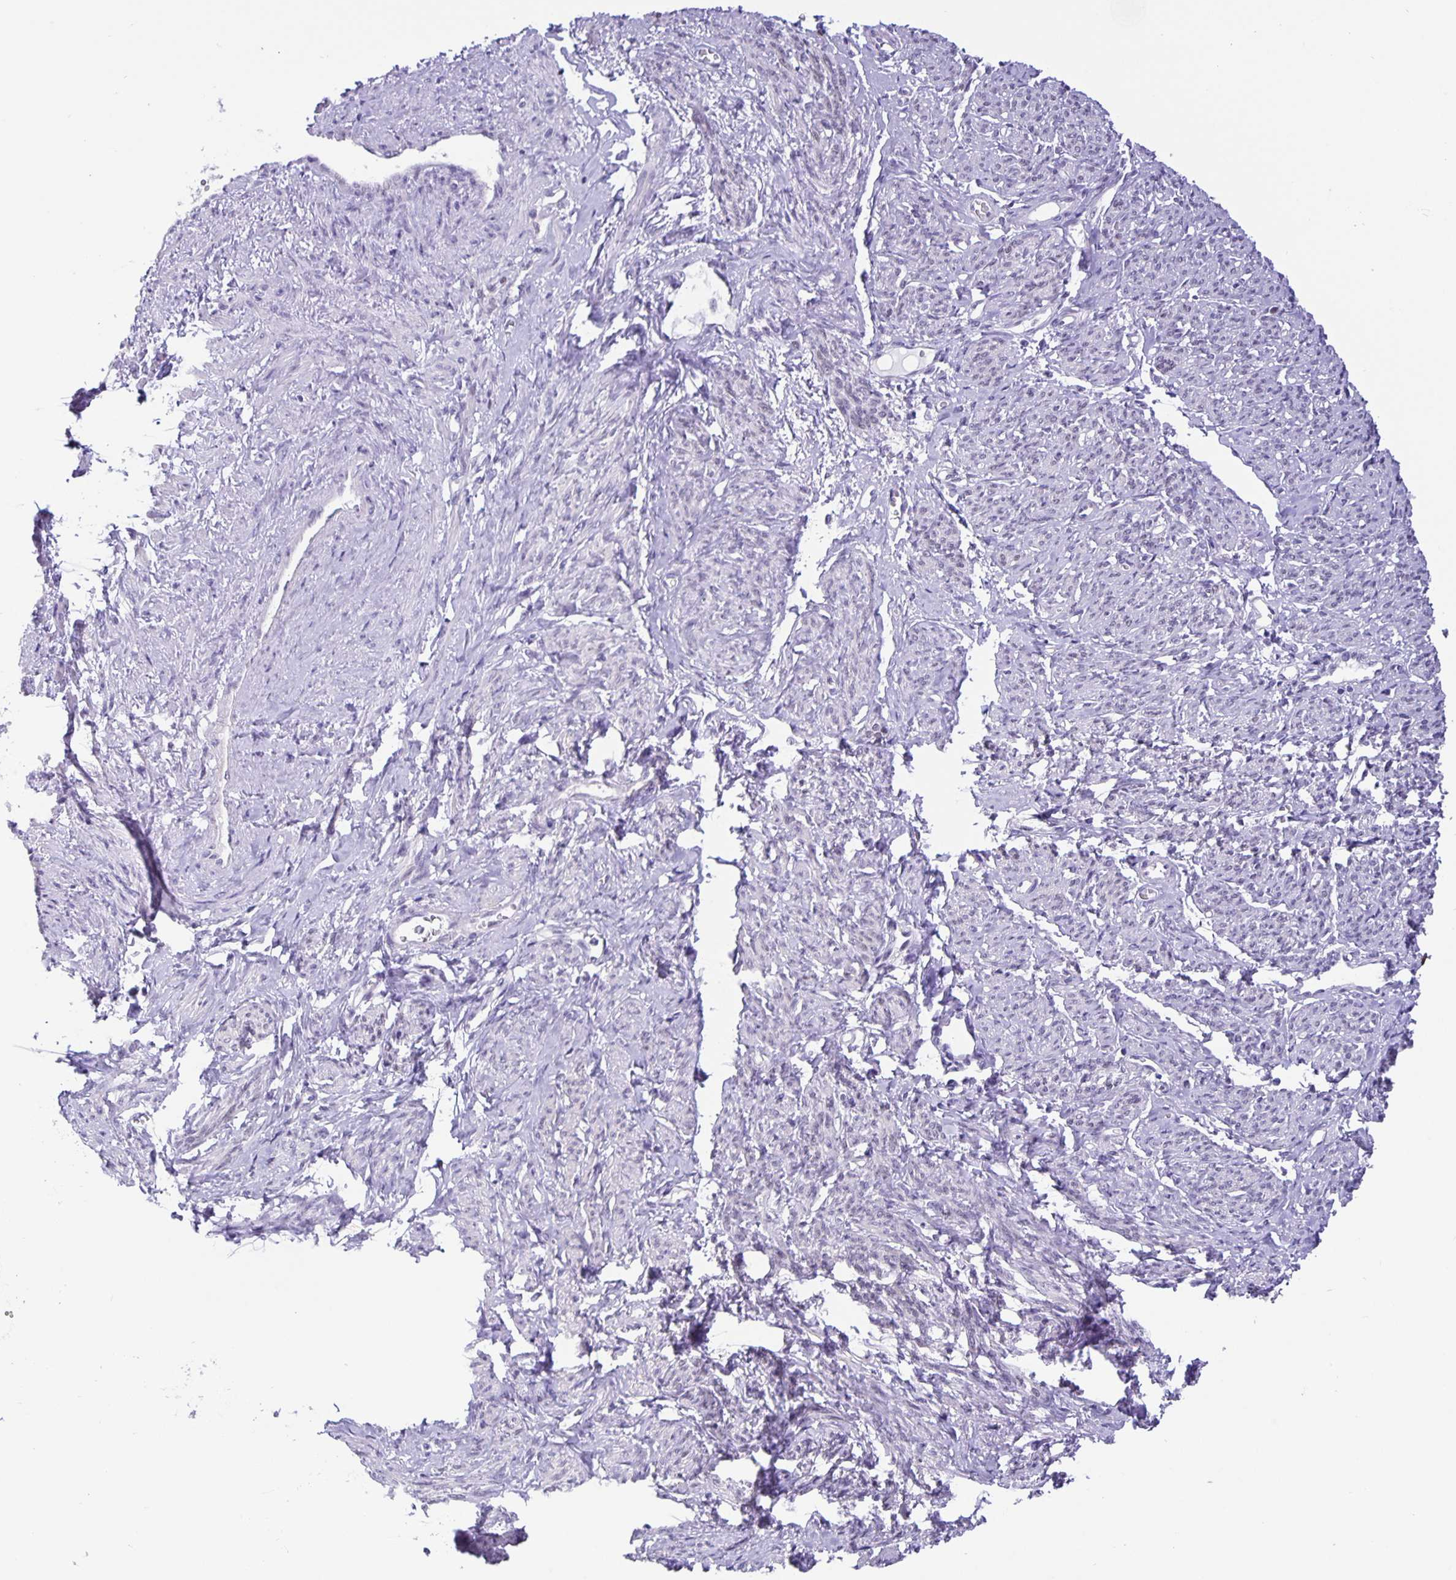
{"staining": {"intensity": "negative", "quantity": "none", "location": "none"}, "tissue": "smooth muscle", "cell_type": "Smooth muscle cells", "image_type": "normal", "snomed": [{"axis": "morphology", "description": "Normal tissue, NOS"}, {"axis": "topography", "description": "Smooth muscle"}], "caption": "Unremarkable smooth muscle was stained to show a protein in brown. There is no significant expression in smooth muscle cells. (Immunohistochemistry (ihc), brightfield microscopy, high magnification).", "gene": "FOSL2", "patient": {"sex": "female", "age": 65}}